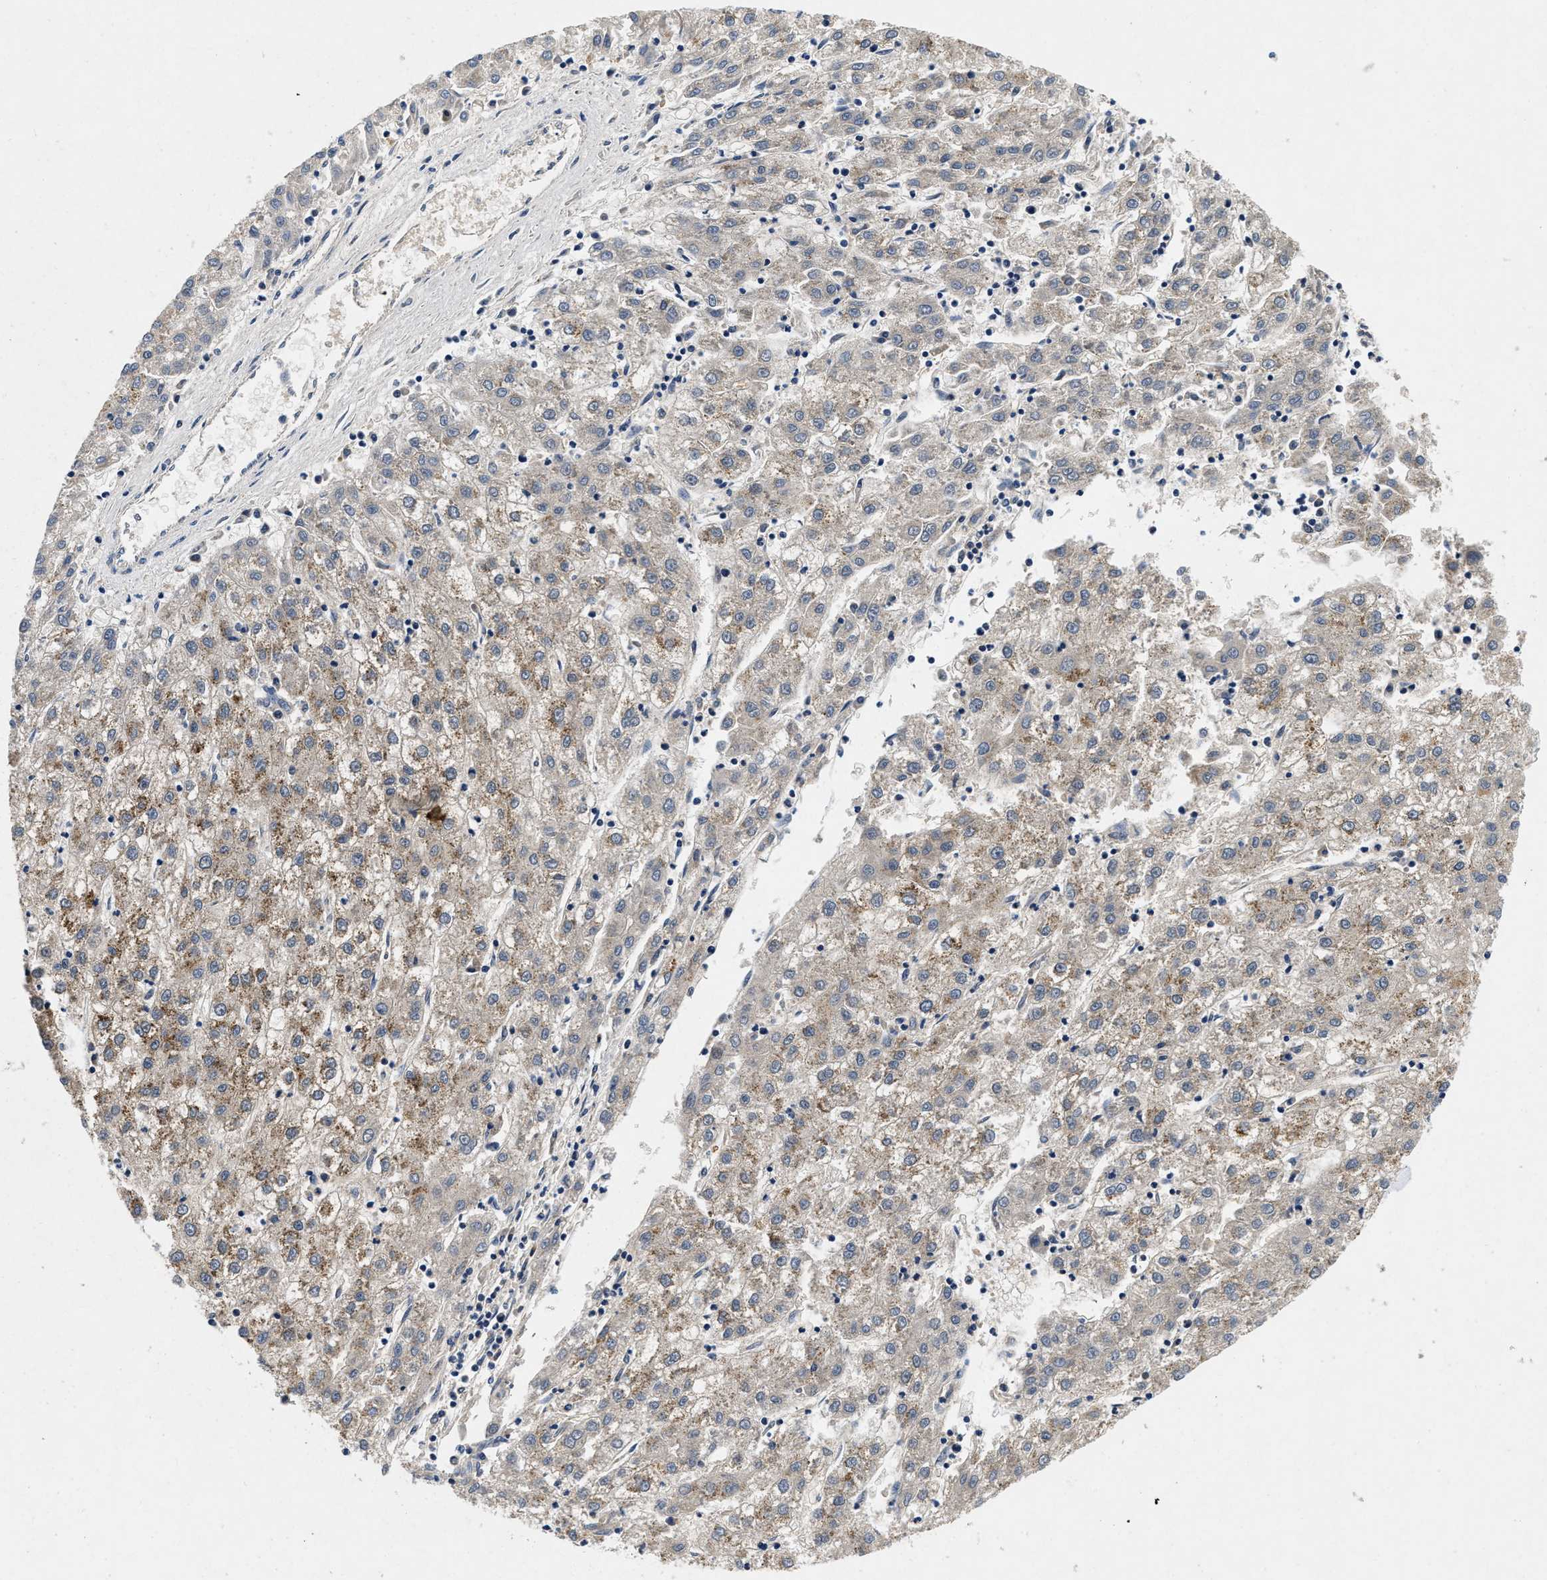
{"staining": {"intensity": "moderate", "quantity": "25%-75%", "location": "cytoplasmic/membranous"}, "tissue": "liver cancer", "cell_type": "Tumor cells", "image_type": "cancer", "snomed": [{"axis": "morphology", "description": "Carcinoma, Hepatocellular, NOS"}, {"axis": "topography", "description": "Liver"}], "caption": "Liver cancer was stained to show a protein in brown. There is medium levels of moderate cytoplasmic/membranous positivity in approximately 25%-75% of tumor cells.", "gene": "PDP1", "patient": {"sex": "male", "age": 72}}